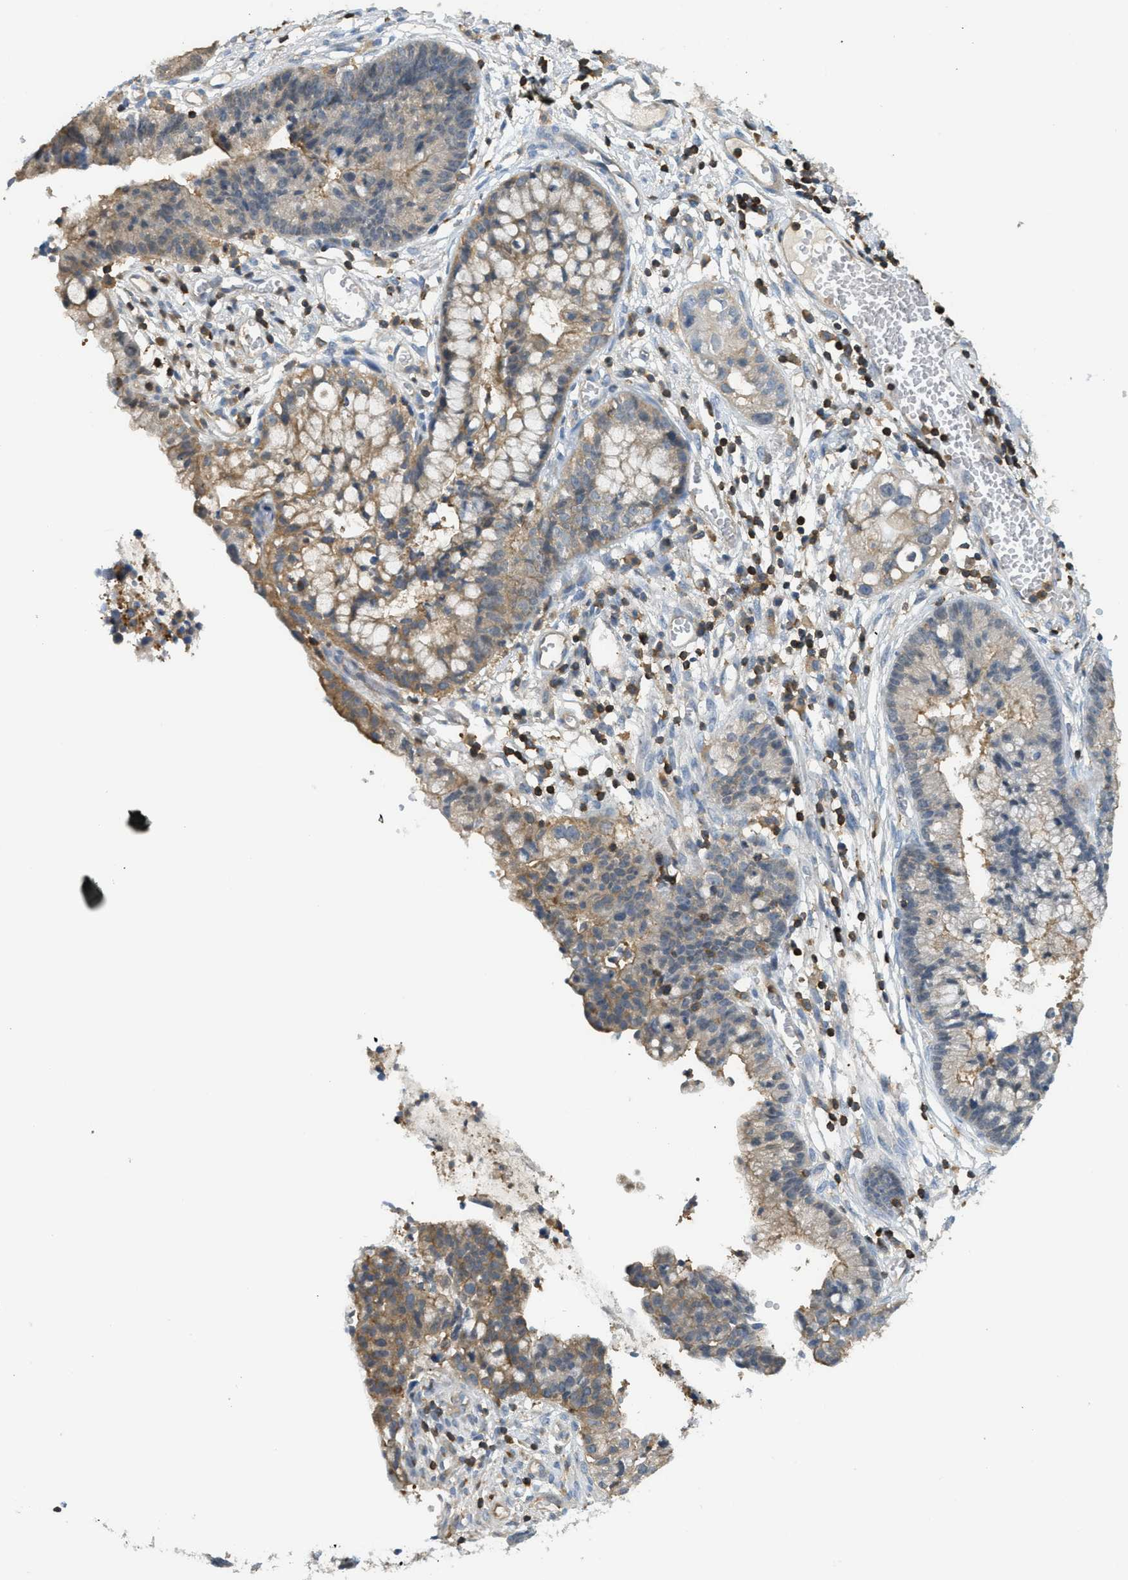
{"staining": {"intensity": "weak", "quantity": "25%-75%", "location": "cytoplasmic/membranous"}, "tissue": "cervical cancer", "cell_type": "Tumor cells", "image_type": "cancer", "snomed": [{"axis": "morphology", "description": "Adenocarcinoma, NOS"}, {"axis": "topography", "description": "Cervix"}], "caption": "DAB (3,3'-diaminobenzidine) immunohistochemical staining of human cervical cancer demonstrates weak cytoplasmic/membranous protein positivity in approximately 25%-75% of tumor cells.", "gene": "GRIK2", "patient": {"sex": "female", "age": 44}}